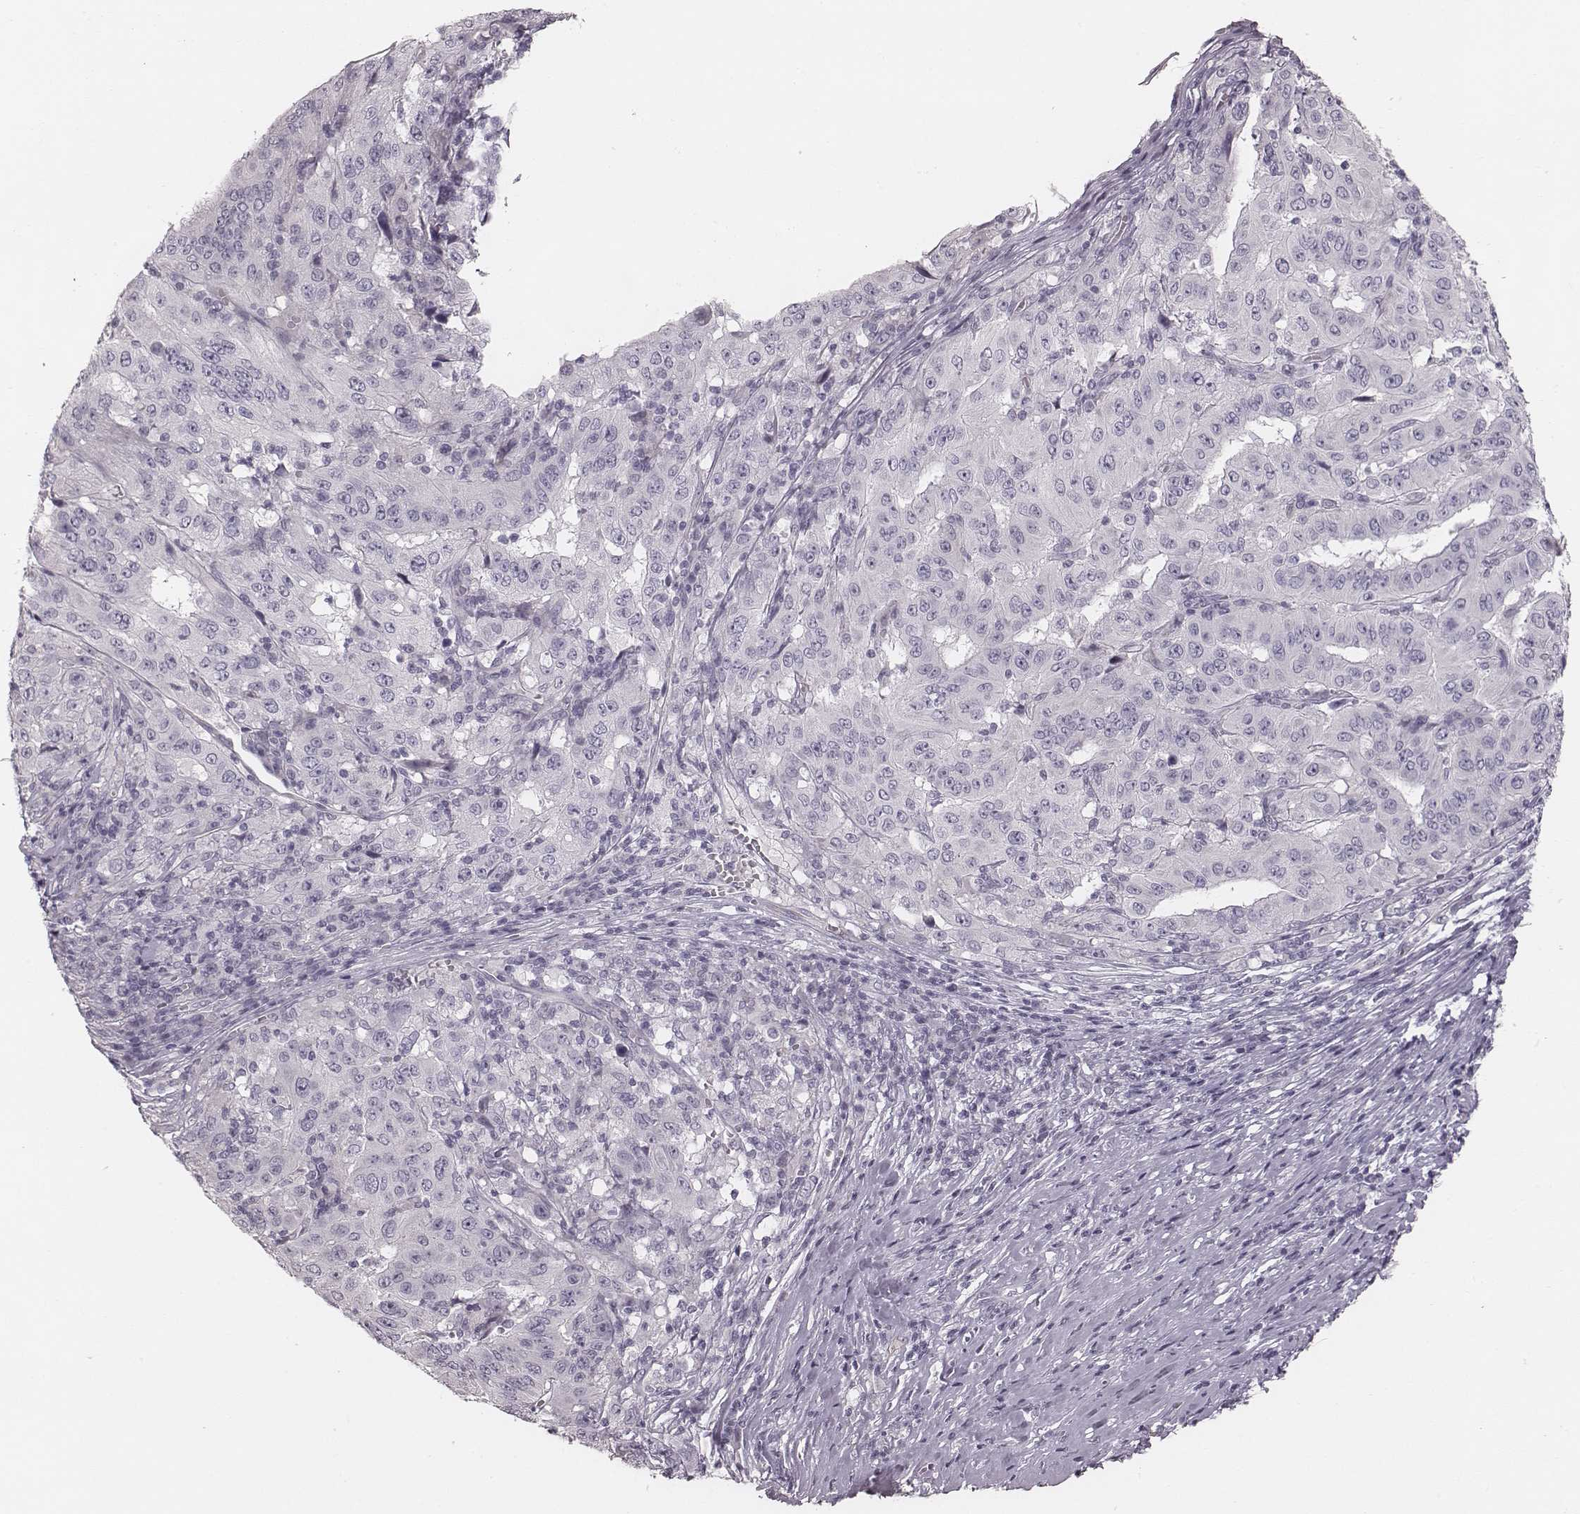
{"staining": {"intensity": "negative", "quantity": "none", "location": "none"}, "tissue": "pancreatic cancer", "cell_type": "Tumor cells", "image_type": "cancer", "snomed": [{"axis": "morphology", "description": "Adenocarcinoma, NOS"}, {"axis": "topography", "description": "Pancreas"}], "caption": "Protein analysis of pancreatic adenocarcinoma displays no significant staining in tumor cells.", "gene": "SPA17", "patient": {"sex": "male", "age": 63}}